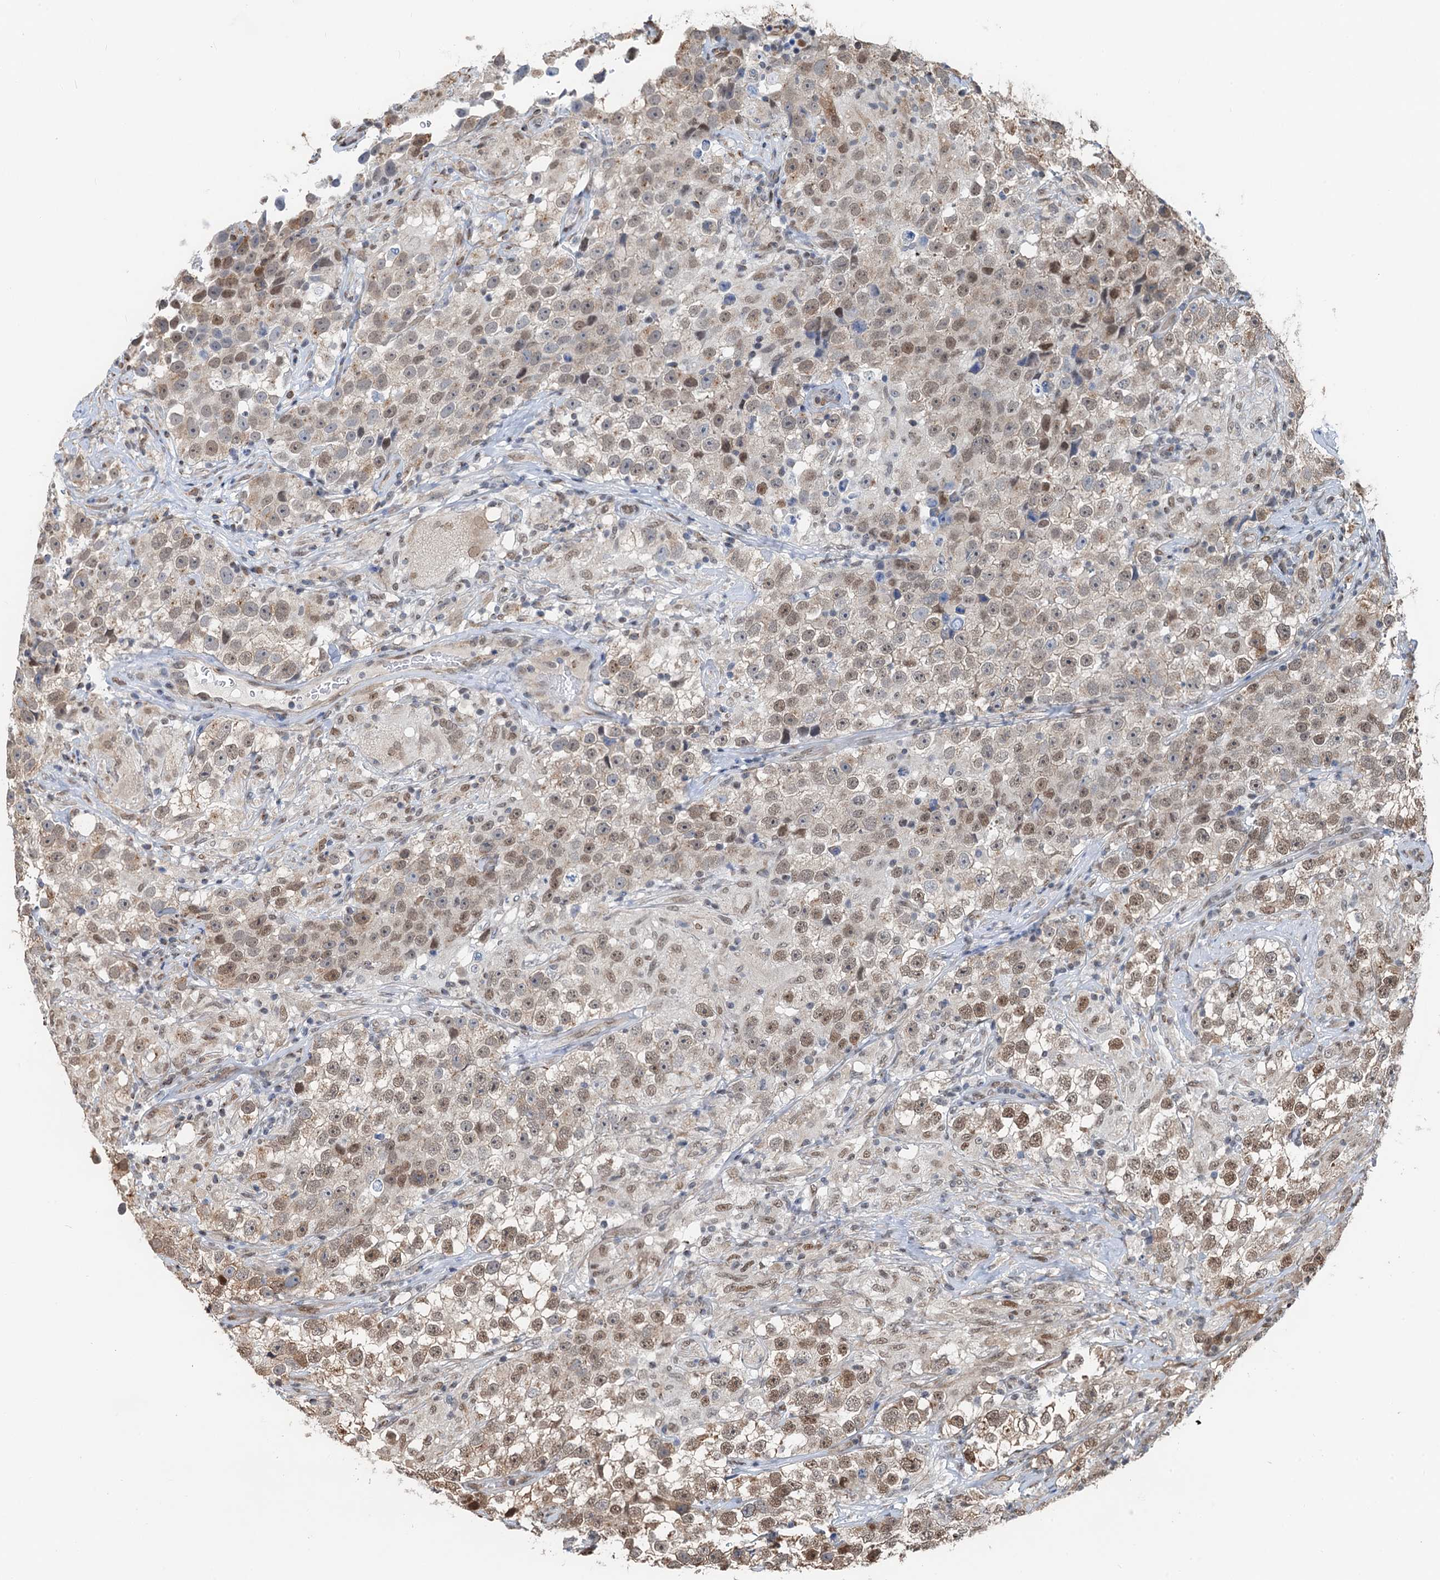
{"staining": {"intensity": "moderate", "quantity": ">75%", "location": "nuclear"}, "tissue": "testis cancer", "cell_type": "Tumor cells", "image_type": "cancer", "snomed": [{"axis": "morphology", "description": "Seminoma, NOS"}, {"axis": "topography", "description": "Testis"}], "caption": "The micrograph shows a brown stain indicating the presence of a protein in the nuclear of tumor cells in testis cancer.", "gene": "CFDP1", "patient": {"sex": "male", "age": 46}}